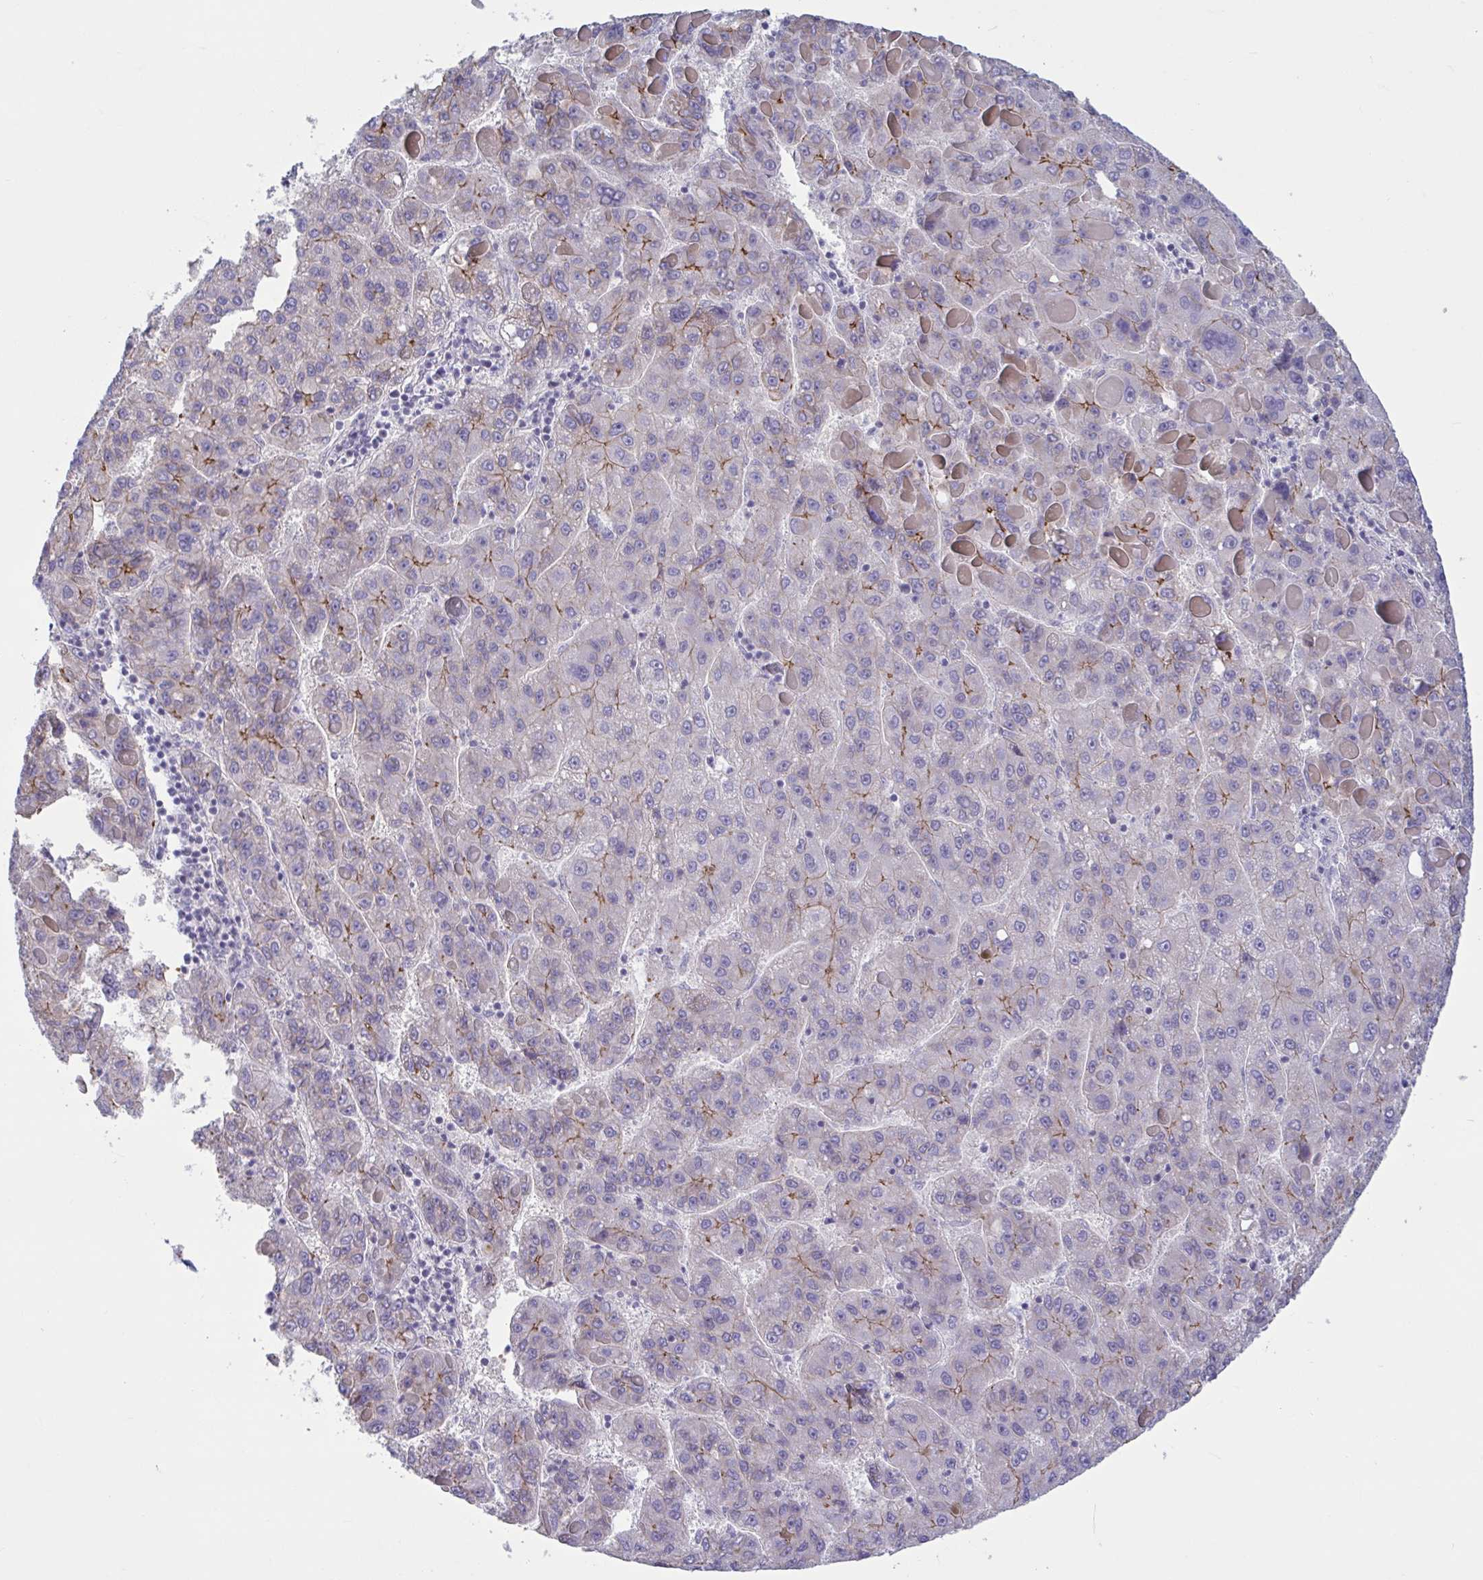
{"staining": {"intensity": "weak", "quantity": "25%-75%", "location": "cytoplasmic/membranous"}, "tissue": "liver cancer", "cell_type": "Tumor cells", "image_type": "cancer", "snomed": [{"axis": "morphology", "description": "Carcinoma, Hepatocellular, NOS"}, {"axis": "topography", "description": "Liver"}], "caption": "An IHC histopathology image of neoplastic tissue is shown. Protein staining in brown shows weak cytoplasmic/membranous positivity in liver hepatocellular carcinoma within tumor cells. Immunohistochemistry stains the protein of interest in brown and the nuclei are stained blue.", "gene": "CNGB3", "patient": {"sex": "female", "age": 82}}